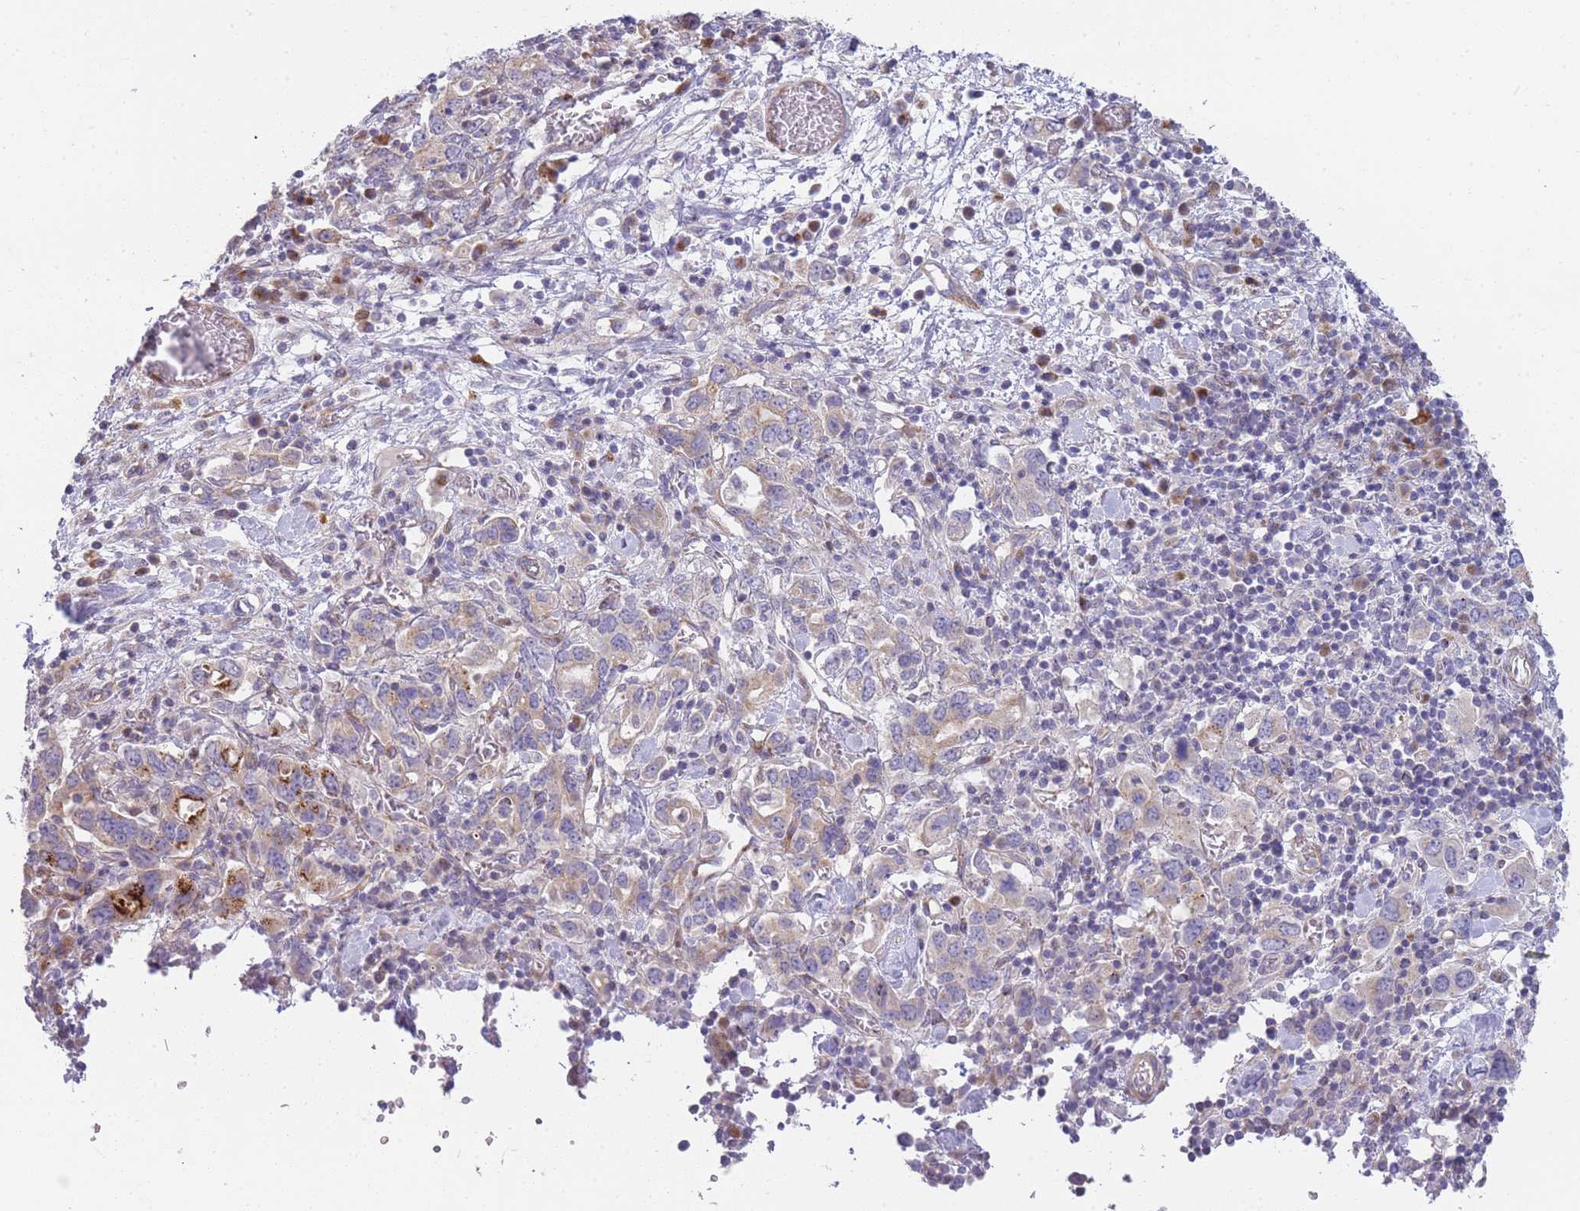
{"staining": {"intensity": "weak", "quantity": "<25%", "location": "cytoplasmic/membranous"}, "tissue": "stomach cancer", "cell_type": "Tumor cells", "image_type": "cancer", "snomed": [{"axis": "morphology", "description": "Adenocarcinoma, NOS"}, {"axis": "topography", "description": "Stomach, upper"}, {"axis": "topography", "description": "Stomach"}], "caption": "Immunohistochemistry (IHC) of human adenocarcinoma (stomach) reveals no expression in tumor cells.", "gene": "ATP5MC2", "patient": {"sex": "male", "age": 62}}